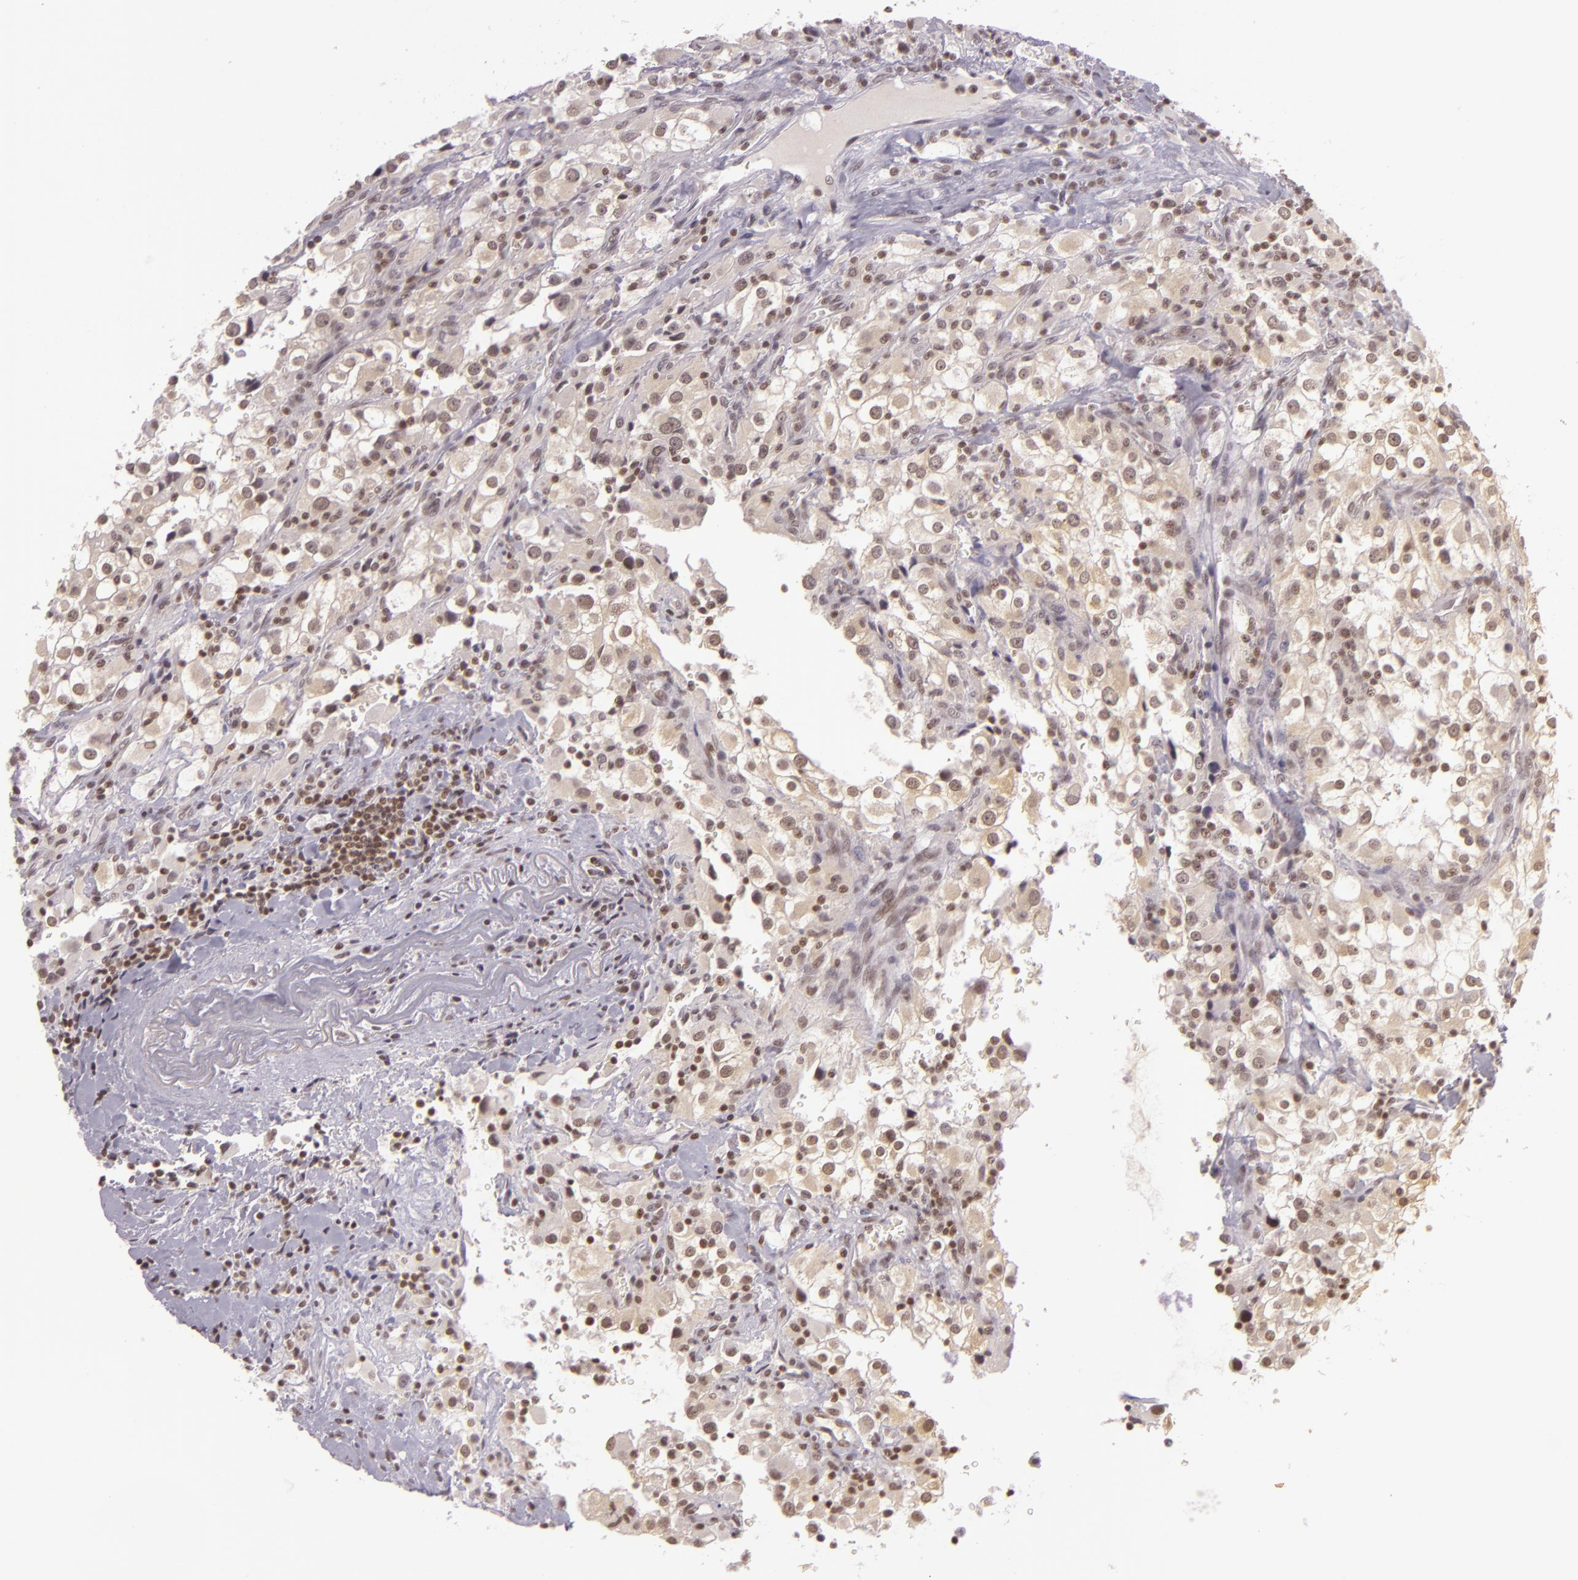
{"staining": {"intensity": "weak", "quantity": "25%-75%", "location": "nuclear"}, "tissue": "renal cancer", "cell_type": "Tumor cells", "image_type": "cancer", "snomed": [{"axis": "morphology", "description": "Adenocarcinoma, NOS"}, {"axis": "topography", "description": "Kidney"}], "caption": "Renal cancer (adenocarcinoma) stained for a protein (brown) demonstrates weak nuclear positive staining in about 25%-75% of tumor cells.", "gene": "ZFX", "patient": {"sex": "female", "age": 52}}